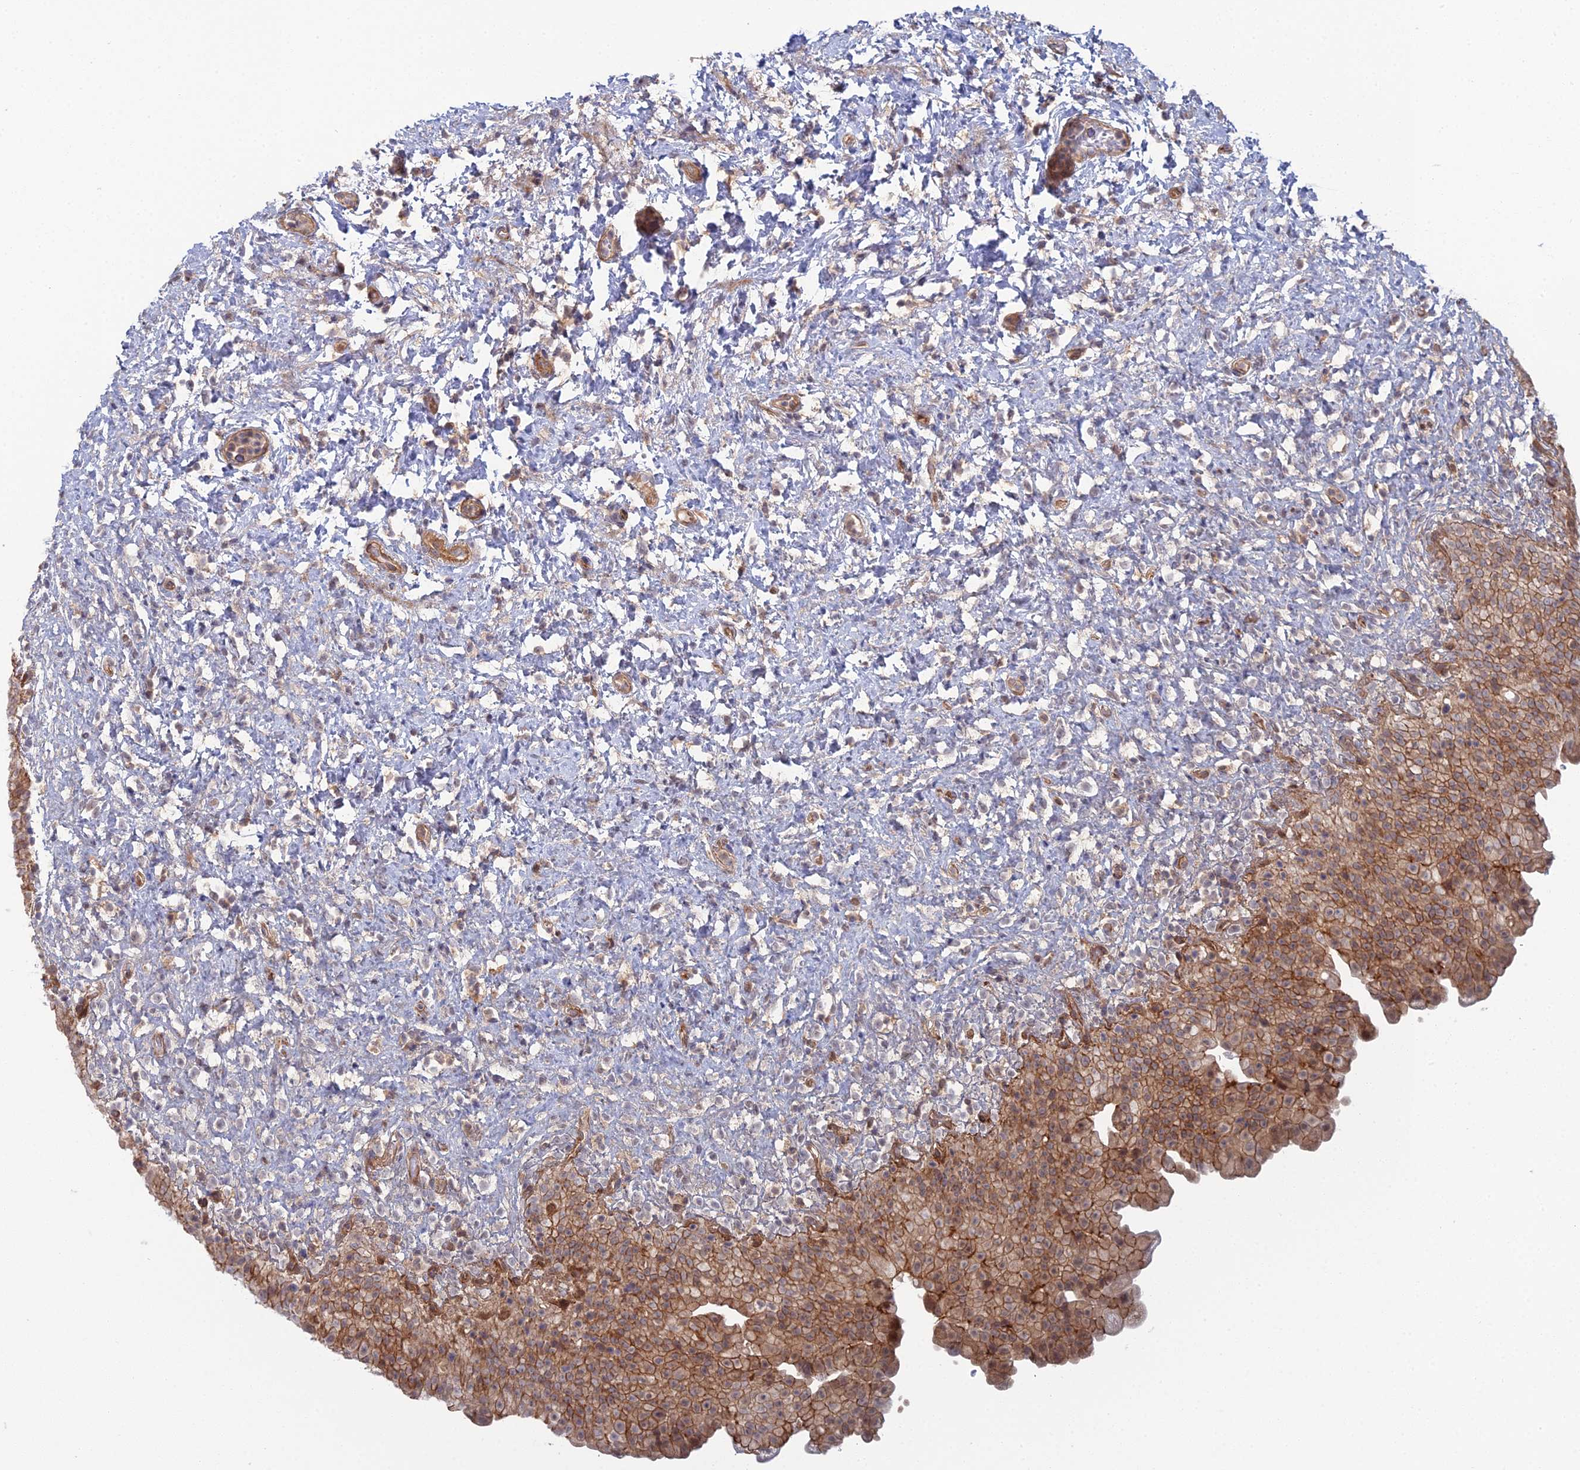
{"staining": {"intensity": "moderate", "quantity": ">75%", "location": "cytoplasmic/membranous,nuclear"}, "tissue": "urinary bladder", "cell_type": "Urothelial cells", "image_type": "normal", "snomed": [{"axis": "morphology", "description": "Normal tissue, NOS"}, {"axis": "topography", "description": "Urinary bladder"}], "caption": "Immunohistochemical staining of benign human urinary bladder displays >75% levels of moderate cytoplasmic/membranous,nuclear protein positivity in approximately >75% of urothelial cells. (Brightfield microscopy of DAB IHC at high magnification).", "gene": "ABHD1", "patient": {"sex": "female", "age": 27}}